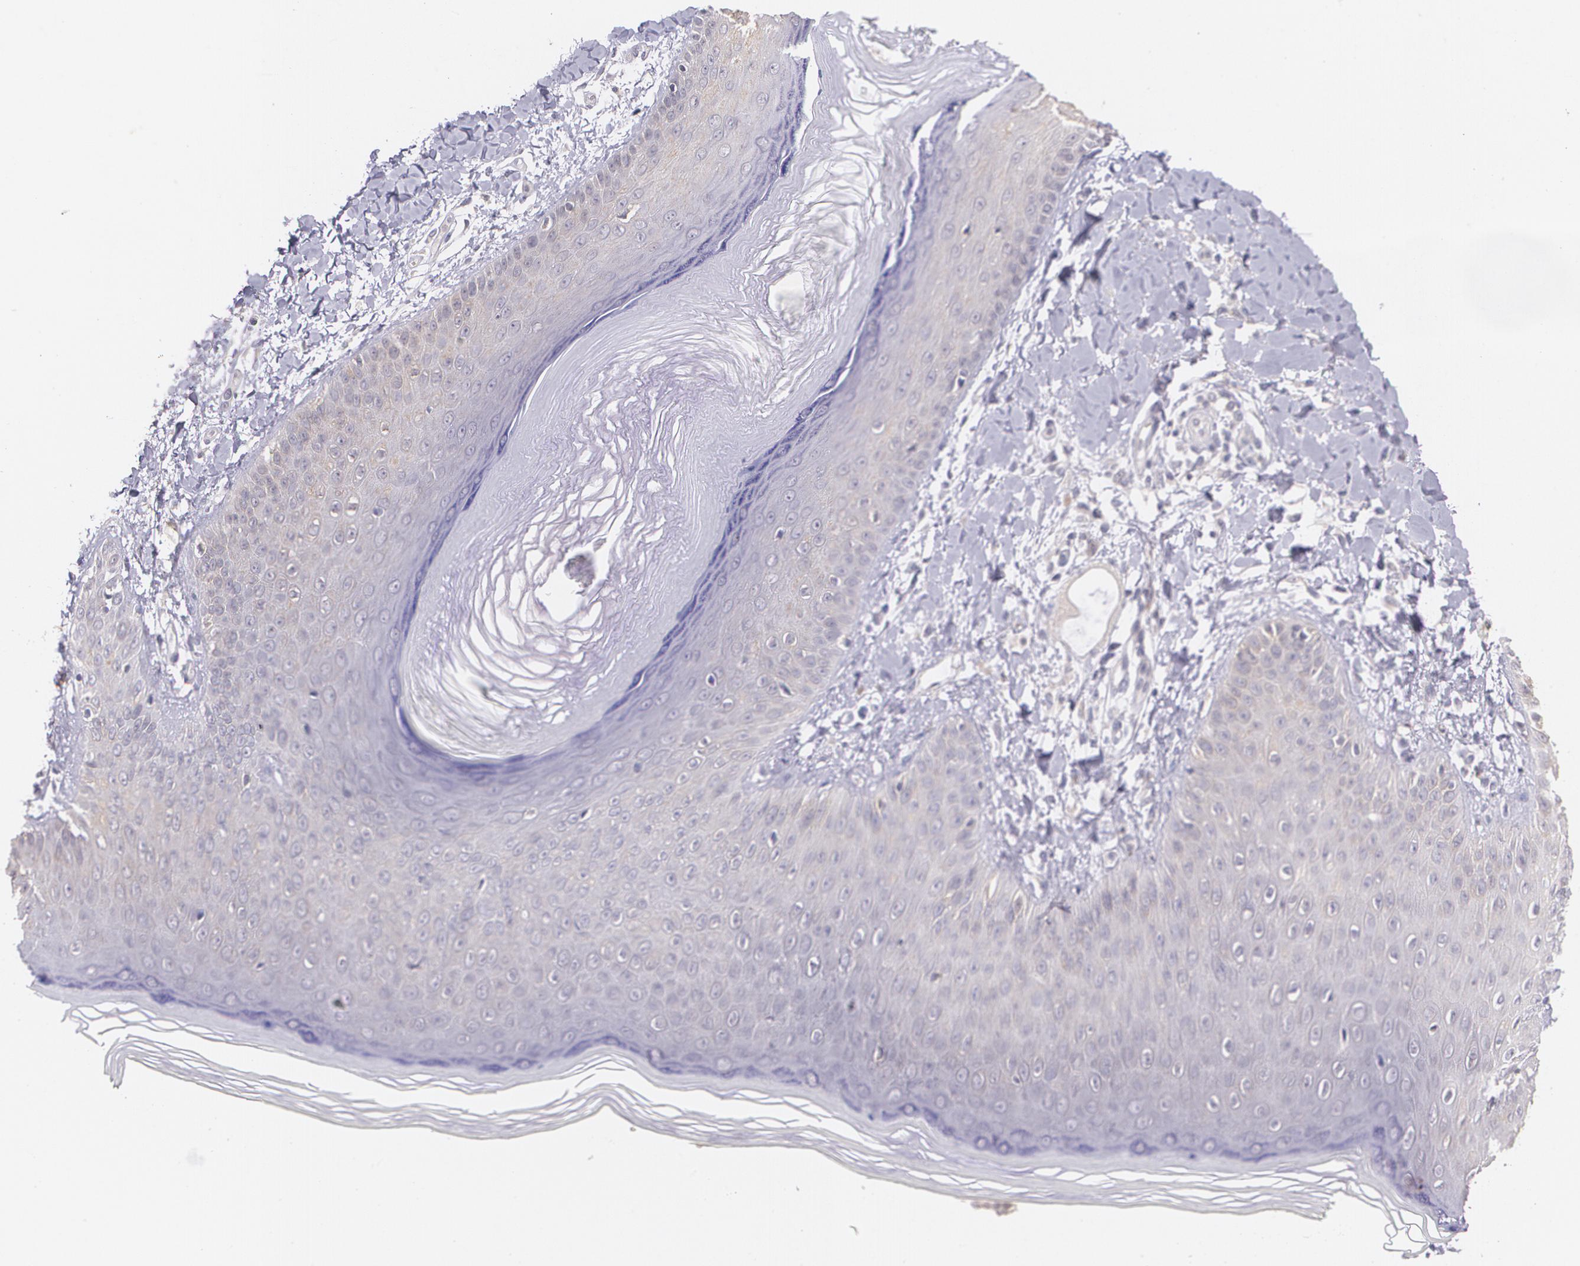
{"staining": {"intensity": "negative", "quantity": "none", "location": "none"}, "tissue": "skin", "cell_type": "Epidermal cells", "image_type": "normal", "snomed": [{"axis": "morphology", "description": "Normal tissue, NOS"}, {"axis": "morphology", "description": "Inflammation, NOS"}, {"axis": "topography", "description": "Soft tissue"}, {"axis": "topography", "description": "Anal"}], "caption": "IHC photomicrograph of unremarkable skin: skin stained with DAB demonstrates no significant protein expression in epidermal cells. The staining was performed using DAB (3,3'-diaminobenzidine) to visualize the protein expression in brown, while the nuclei were stained in blue with hematoxylin (Magnification: 20x).", "gene": "TM4SF1", "patient": {"sex": "female", "age": 15}}